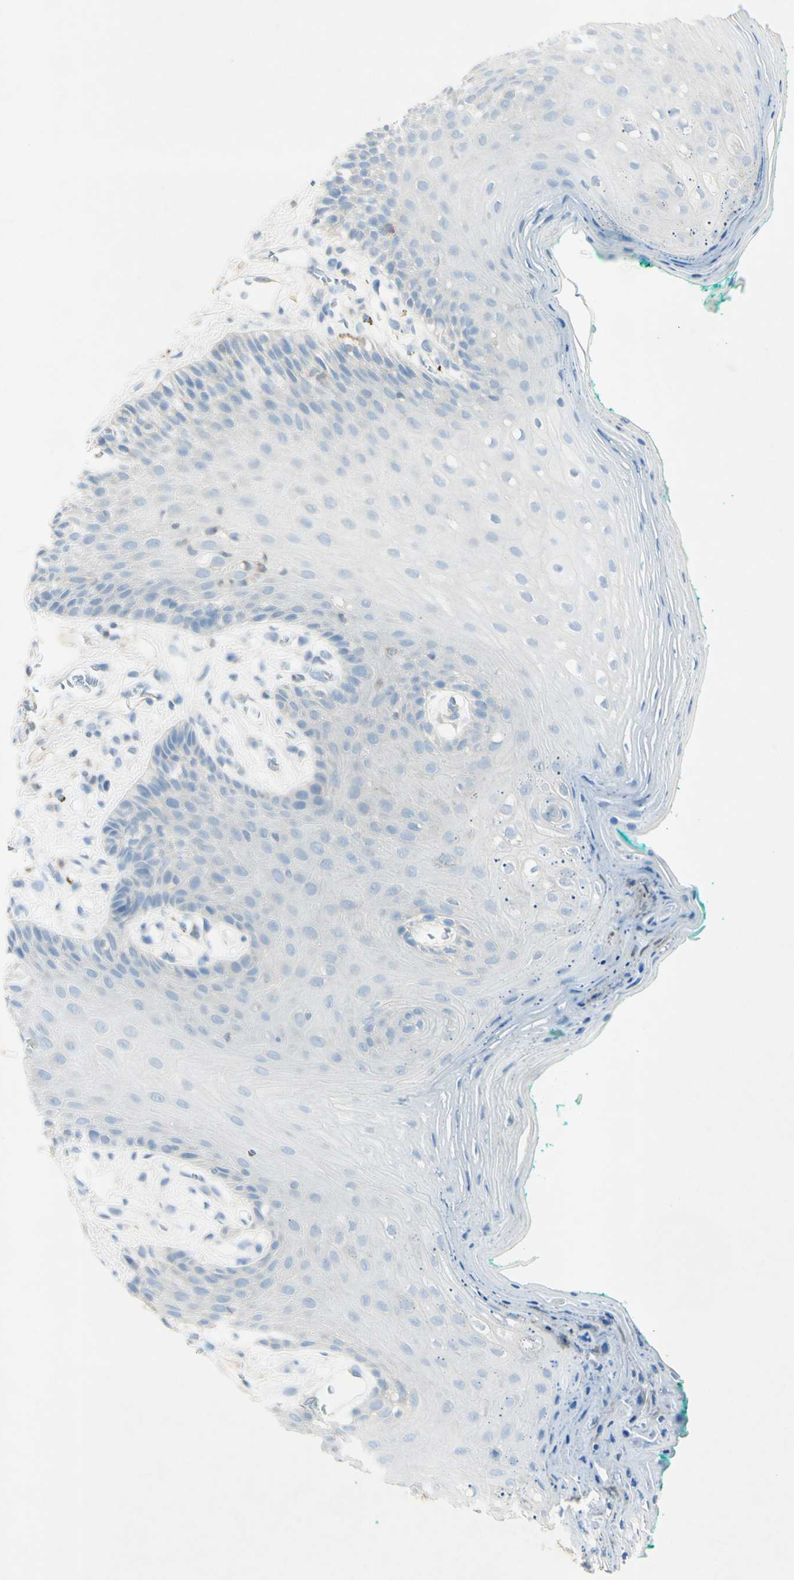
{"staining": {"intensity": "negative", "quantity": "none", "location": "none"}, "tissue": "oral mucosa", "cell_type": "Squamous epithelial cells", "image_type": "normal", "snomed": [{"axis": "morphology", "description": "Normal tissue, NOS"}, {"axis": "topography", "description": "Skeletal muscle"}, {"axis": "topography", "description": "Oral tissue"}, {"axis": "topography", "description": "Peripheral nerve tissue"}], "caption": "High power microscopy micrograph of an immunohistochemistry (IHC) image of benign oral mucosa, revealing no significant positivity in squamous epithelial cells. (Stains: DAB (3,3'-diaminobenzidine) immunohistochemistry (IHC) with hematoxylin counter stain, Microscopy: brightfield microscopy at high magnification).", "gene": "GDF15", "patient": {"sex": "female", "age": 84}}